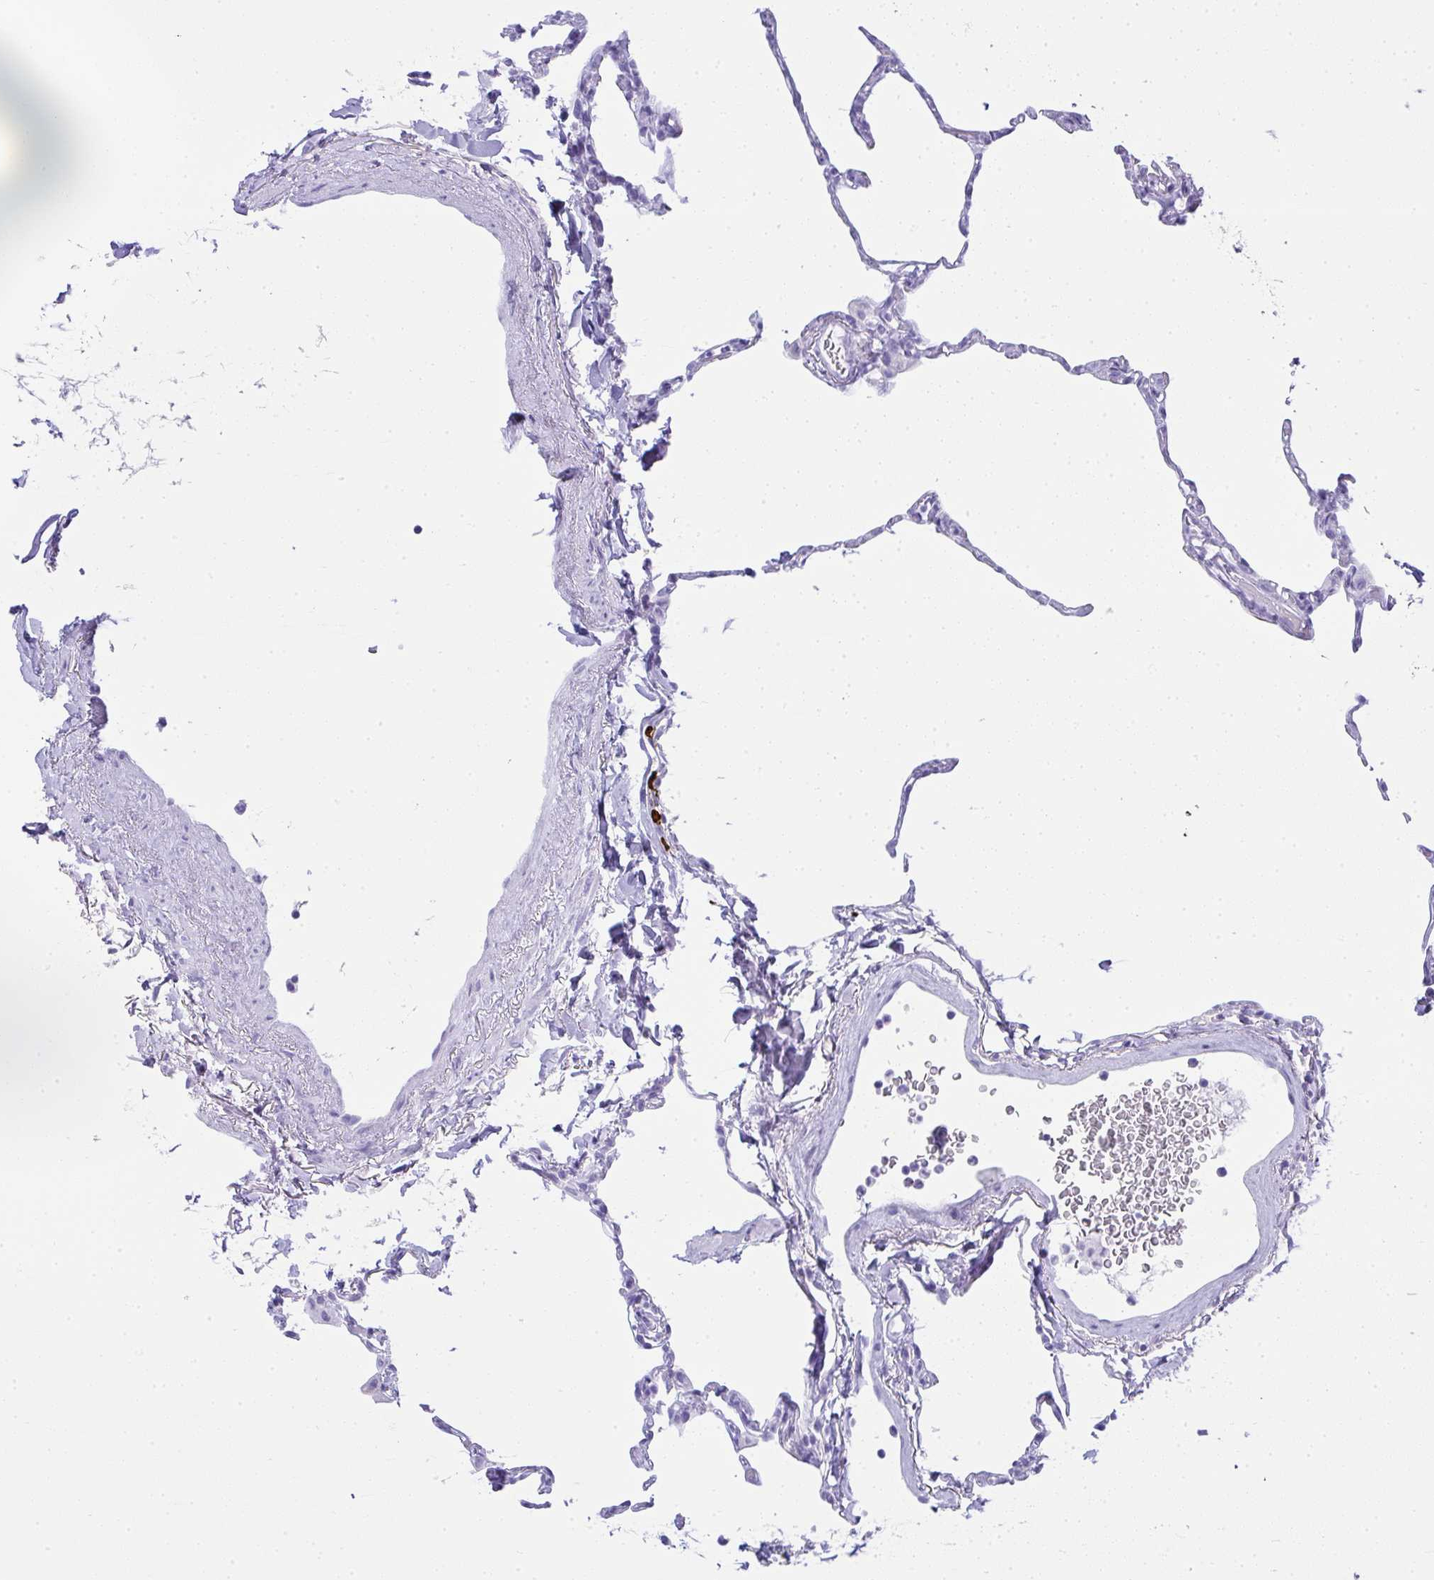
{"staining": {"intensity": "negative", "quantity": "none", "location": "none"}, "tissue": "lung", "cell_type": "Alveolar cells", "image_type": "normal", "snomed": [{"axis": "morphology", "description": "Normal tissue, NOS"}, {"axis": "topography", "description": "Lung"}], "caption": "This image is of normal lung stained with IHC to label a protein in brown with the nuclei are counter-stained blue. There is no positivity in alveolar cells.", "gene": "CDADC1", "patient": {"sex": "male", "age": 65}}